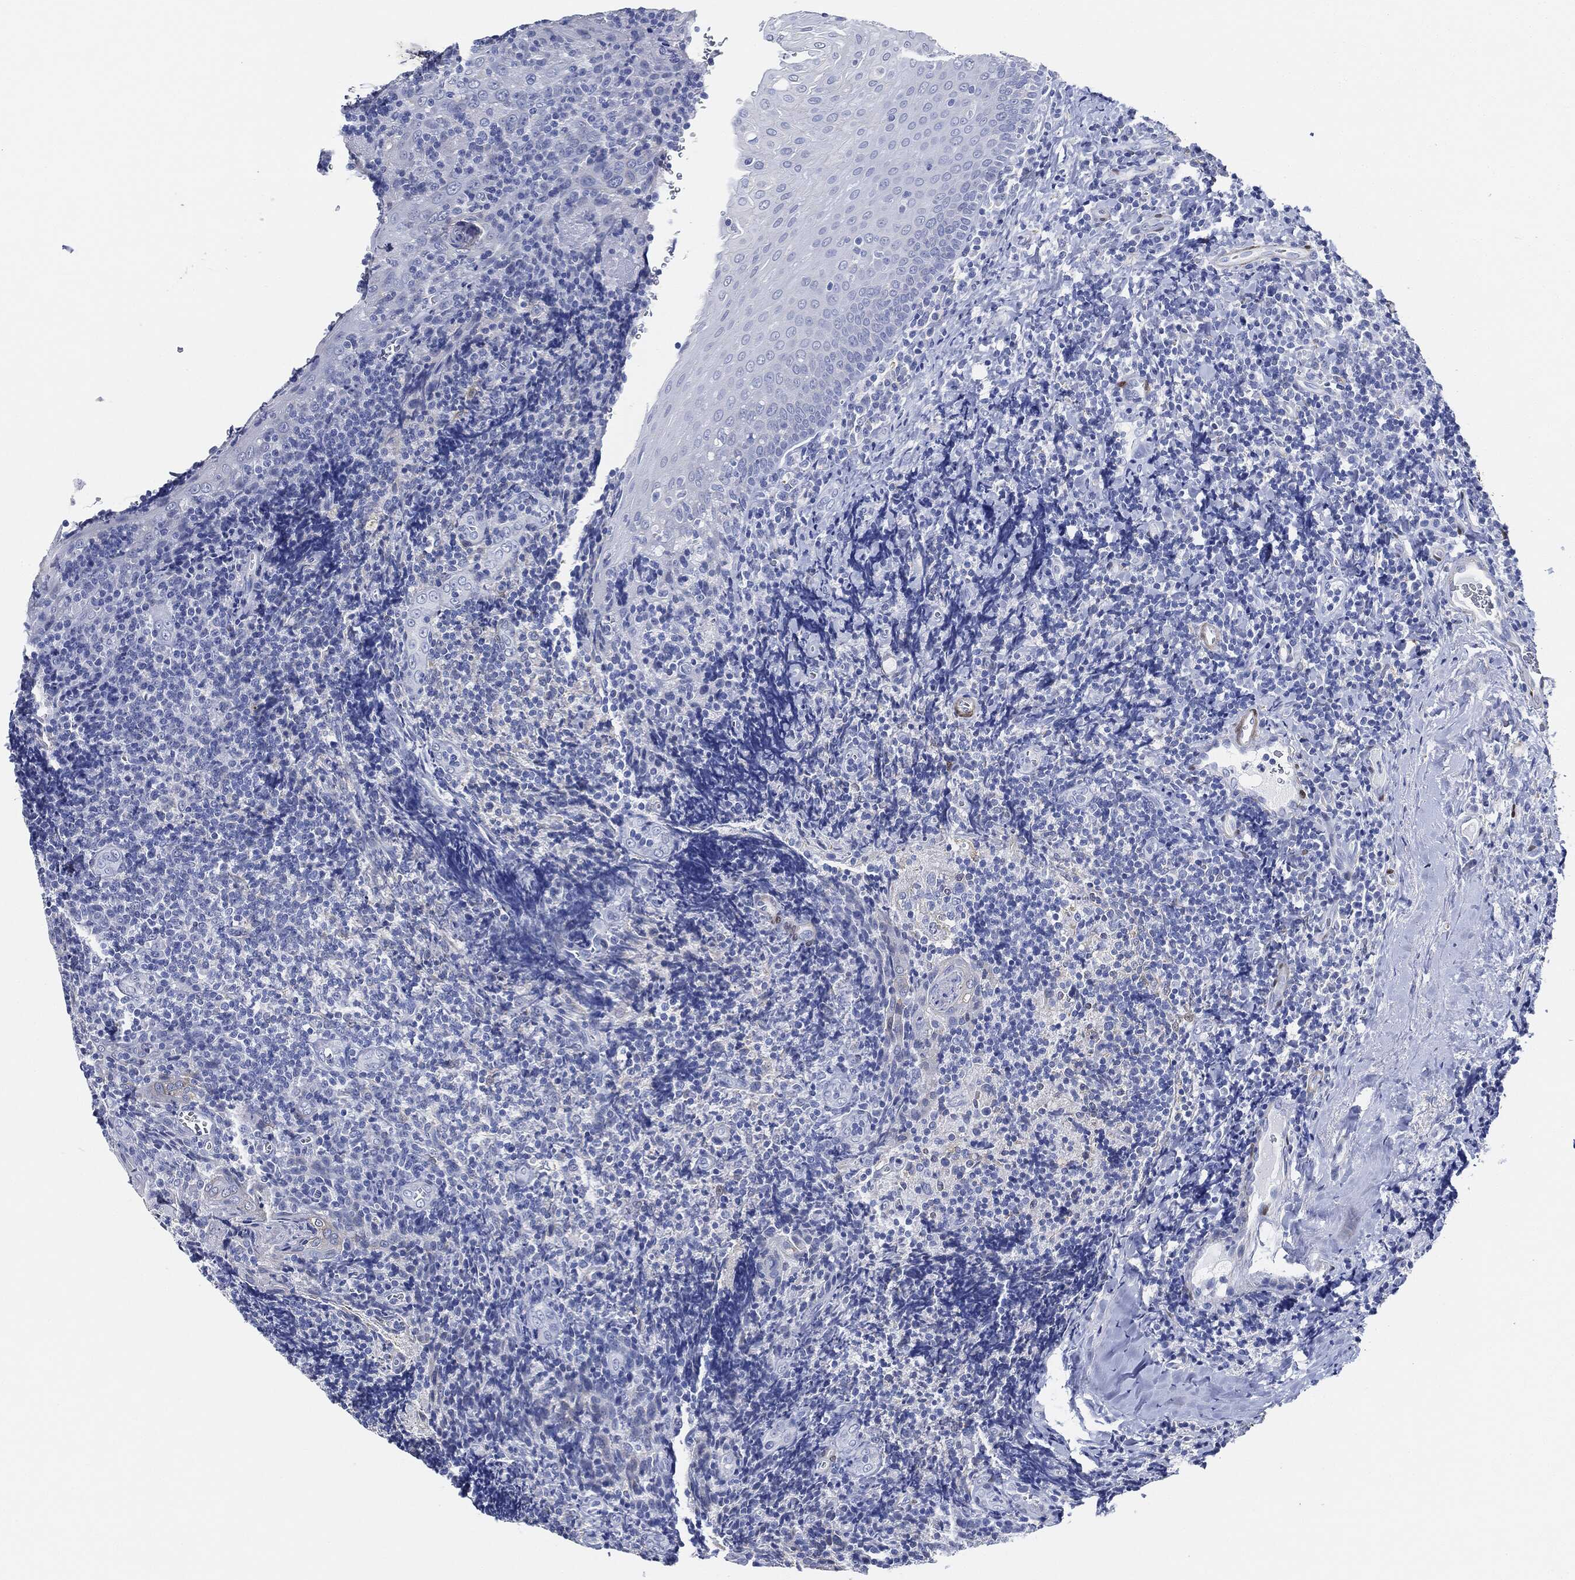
{"staining": {"intensity": "negative", "quantity": "none", "location": "none"}, "tissue": "tonsil", "cell_type": "Germinal center cells", "image_type": "normal", "snomed": [{"axis": "morphology", "description": "Normal tissue, NOS"}, {"axis": "morphology", "description": "Inflammation, NOS"}, {"axis": "topography", "description": "Tonsil"}], "caption": "This is an IHC photomicrograph of benign tonsil. There is no positivity in germinal center cells.", "gene": "TAGLN", "patient": {"sex": "female", "age": 31}}